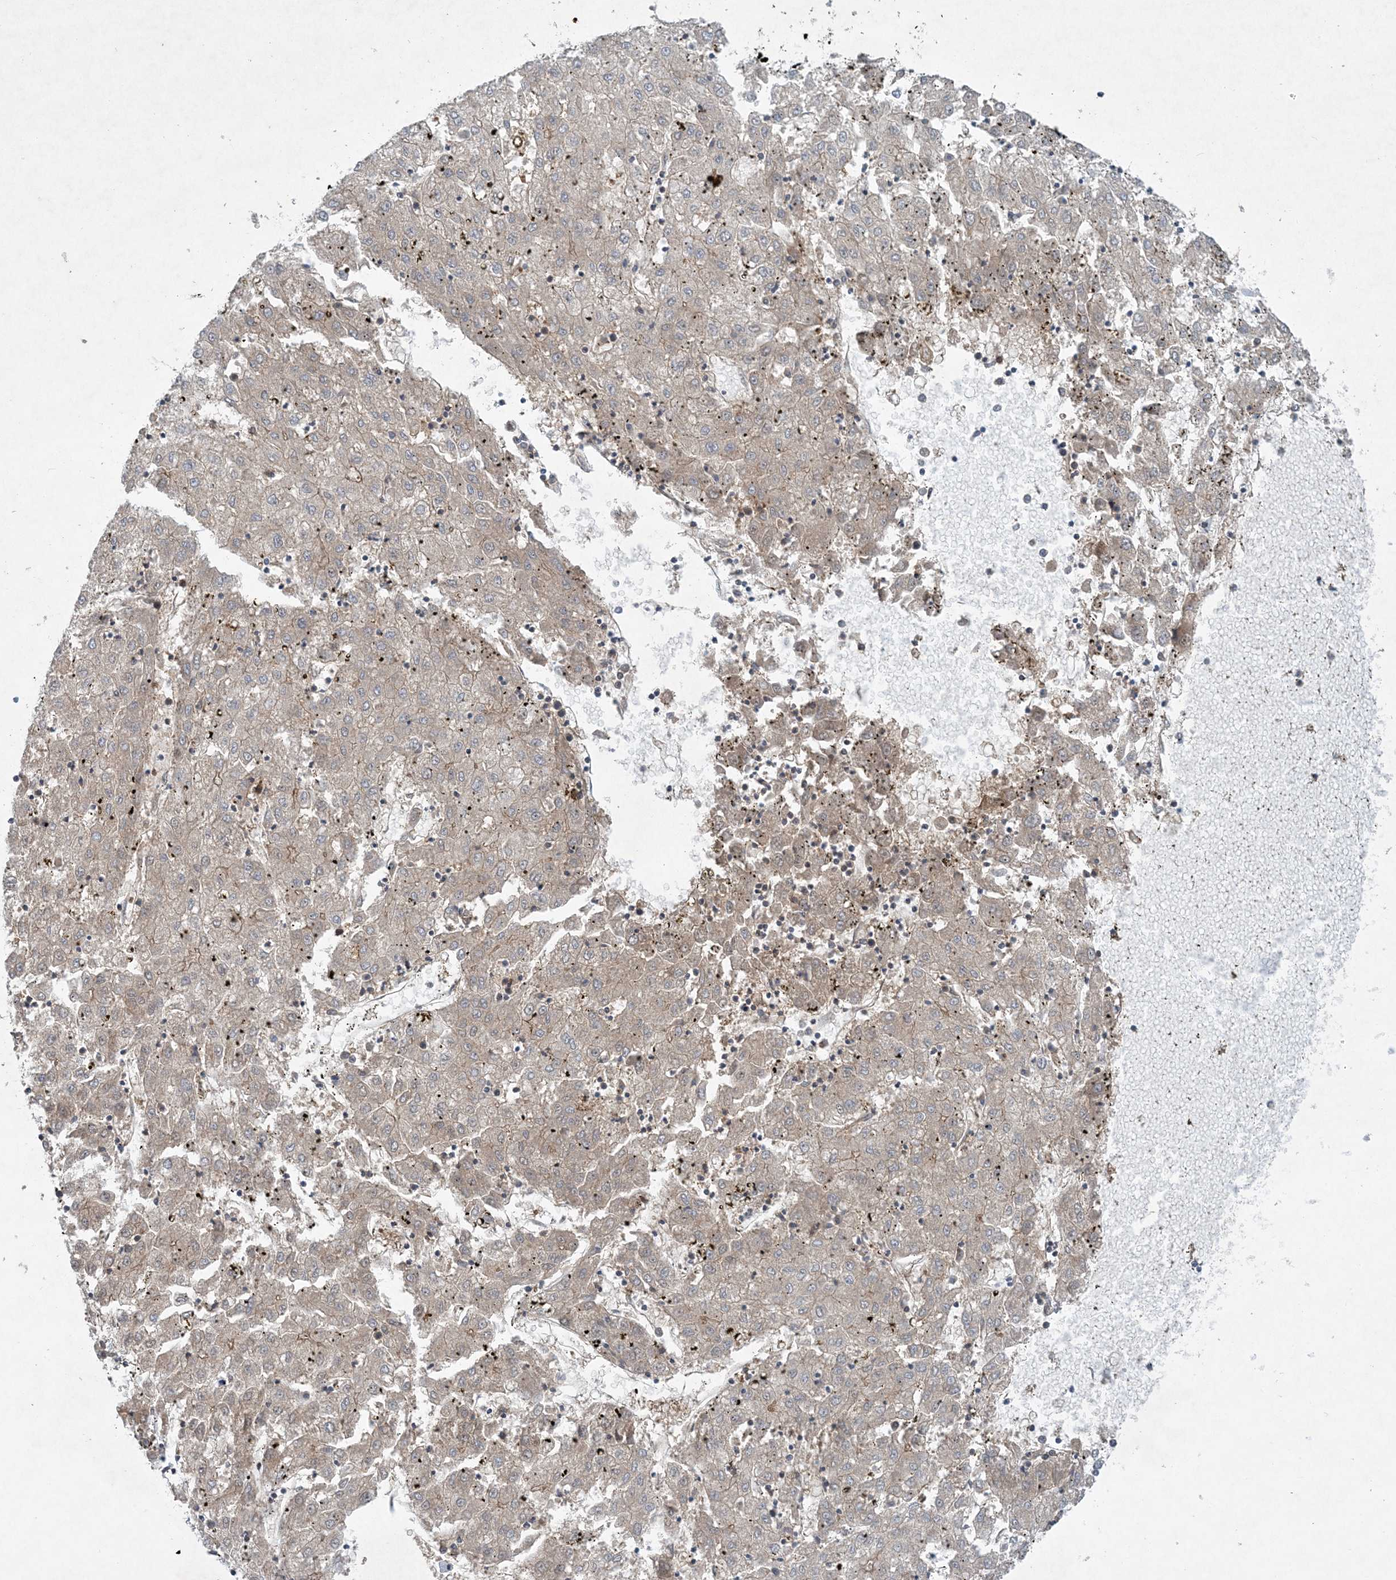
{"staining": {"intensity": "negative", "quantity": "none", "location": "none"}, "tissue": "liver cancer", "cell_type": "Tumor cells", "image_type": "cancer", "snomed": [{"axis": "morphology", "description": "Carcinoma, Hepatocellular, NOS"}, {"axis": "topography", "description": "Liver"}], "caption": "A photomicrograph of human liver cancer (hepatocellular carcinoma) is negative for staining in tumor cells.", "gene": "STAM2", "patient": {"sex": "male", "age": 72}}